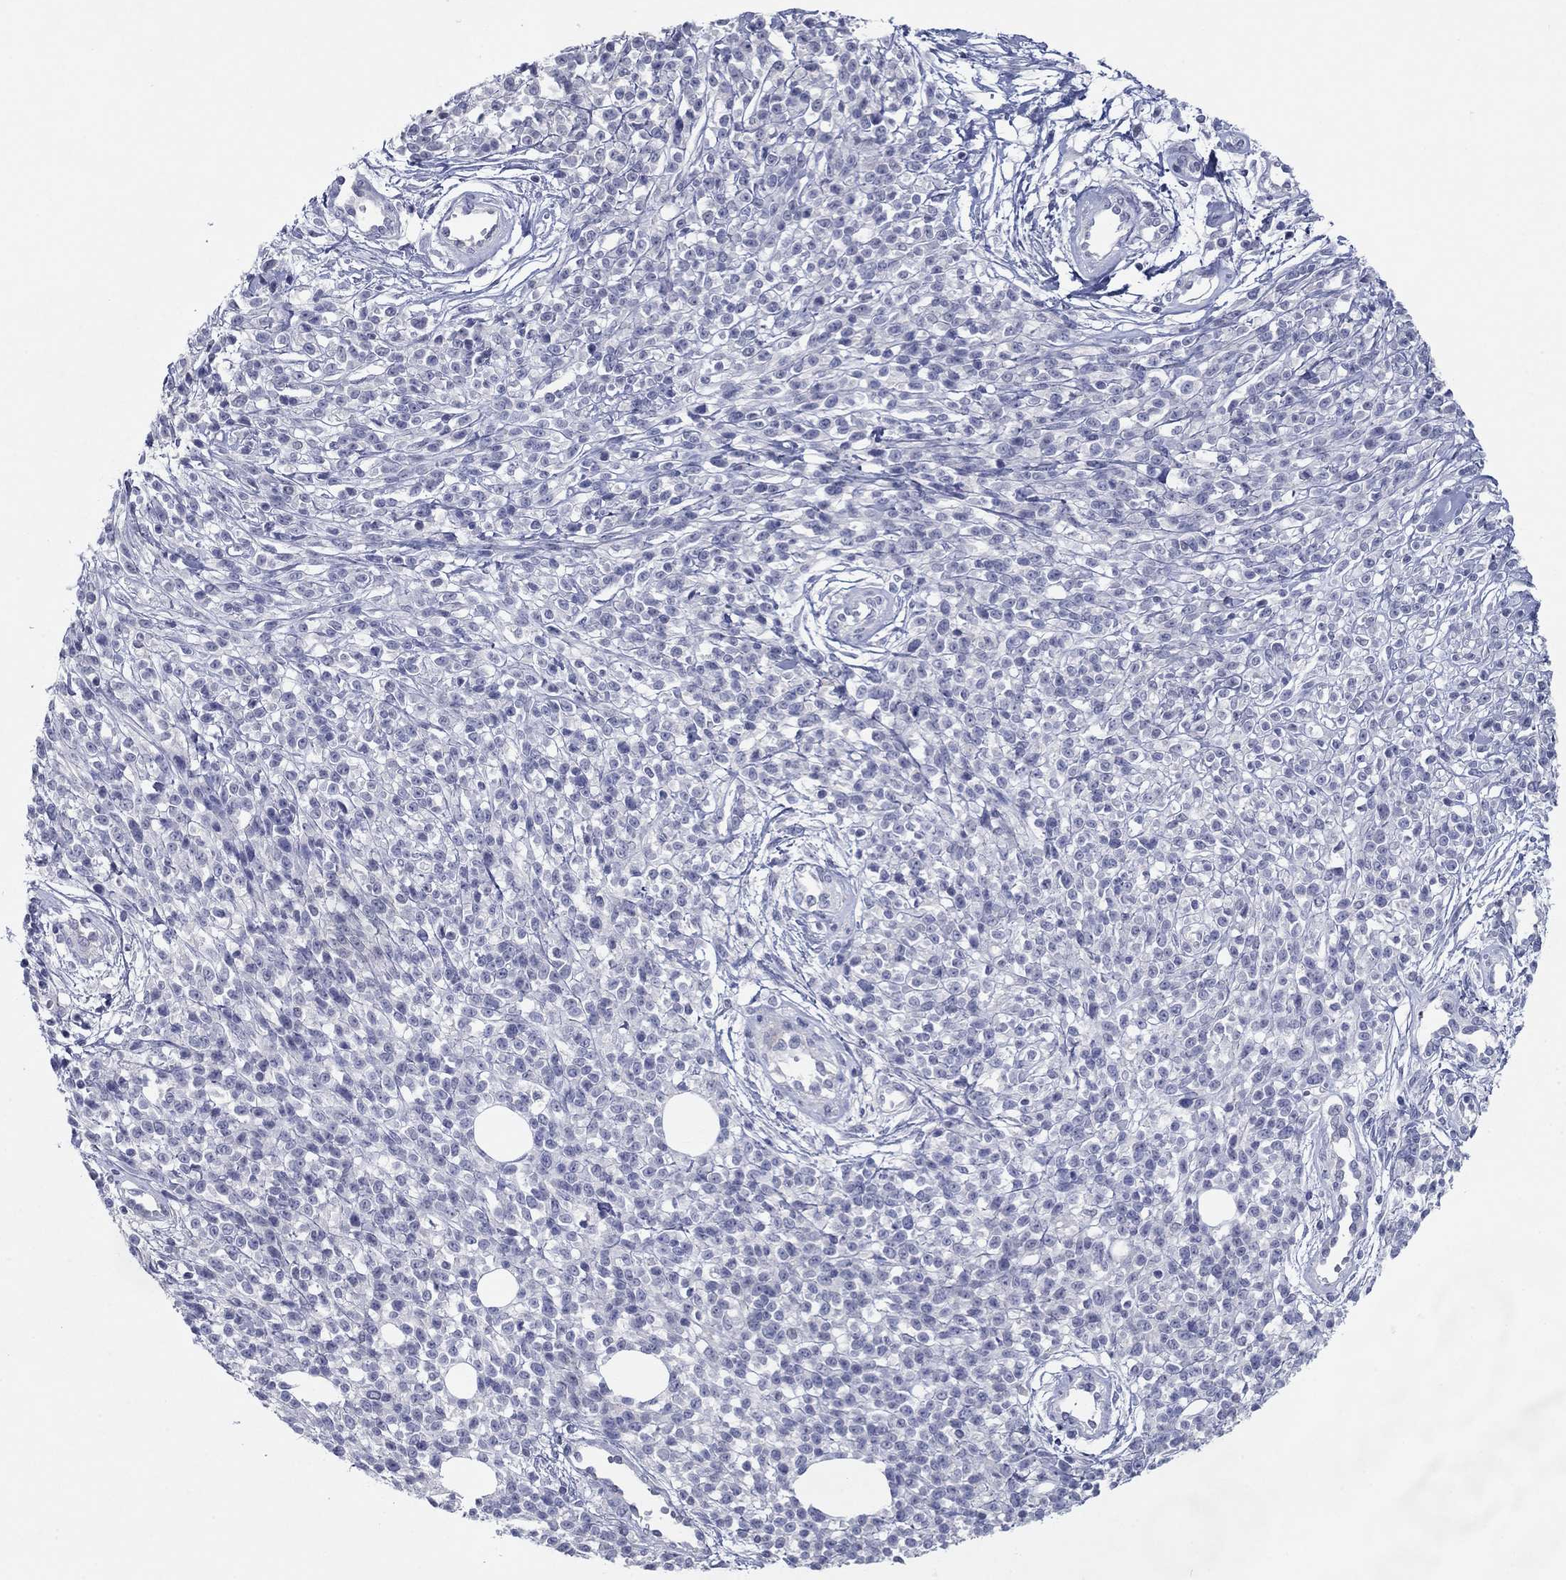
{"staining": {"intensity": "negative", "quantity": "none", "location": "none"}, "tissue": "melanoma", "cell_type": "Tumor cells", "image_type": "cancer", "snomed": [{"axis": "morphology", "description": "Malignant melanoma, NOS"}, {"axis": "topography", "description": "Skin"}, {"axis": "topography", "description": "Skin of trunk"}], "caption": "Tumor cells show no significant expression in malignant melanoma. (DAB immunohistochemistry (IHC) with hematoxylin counter stain).", "gene": "PLS1", "patient": {"sex": "male", "age": 74}}